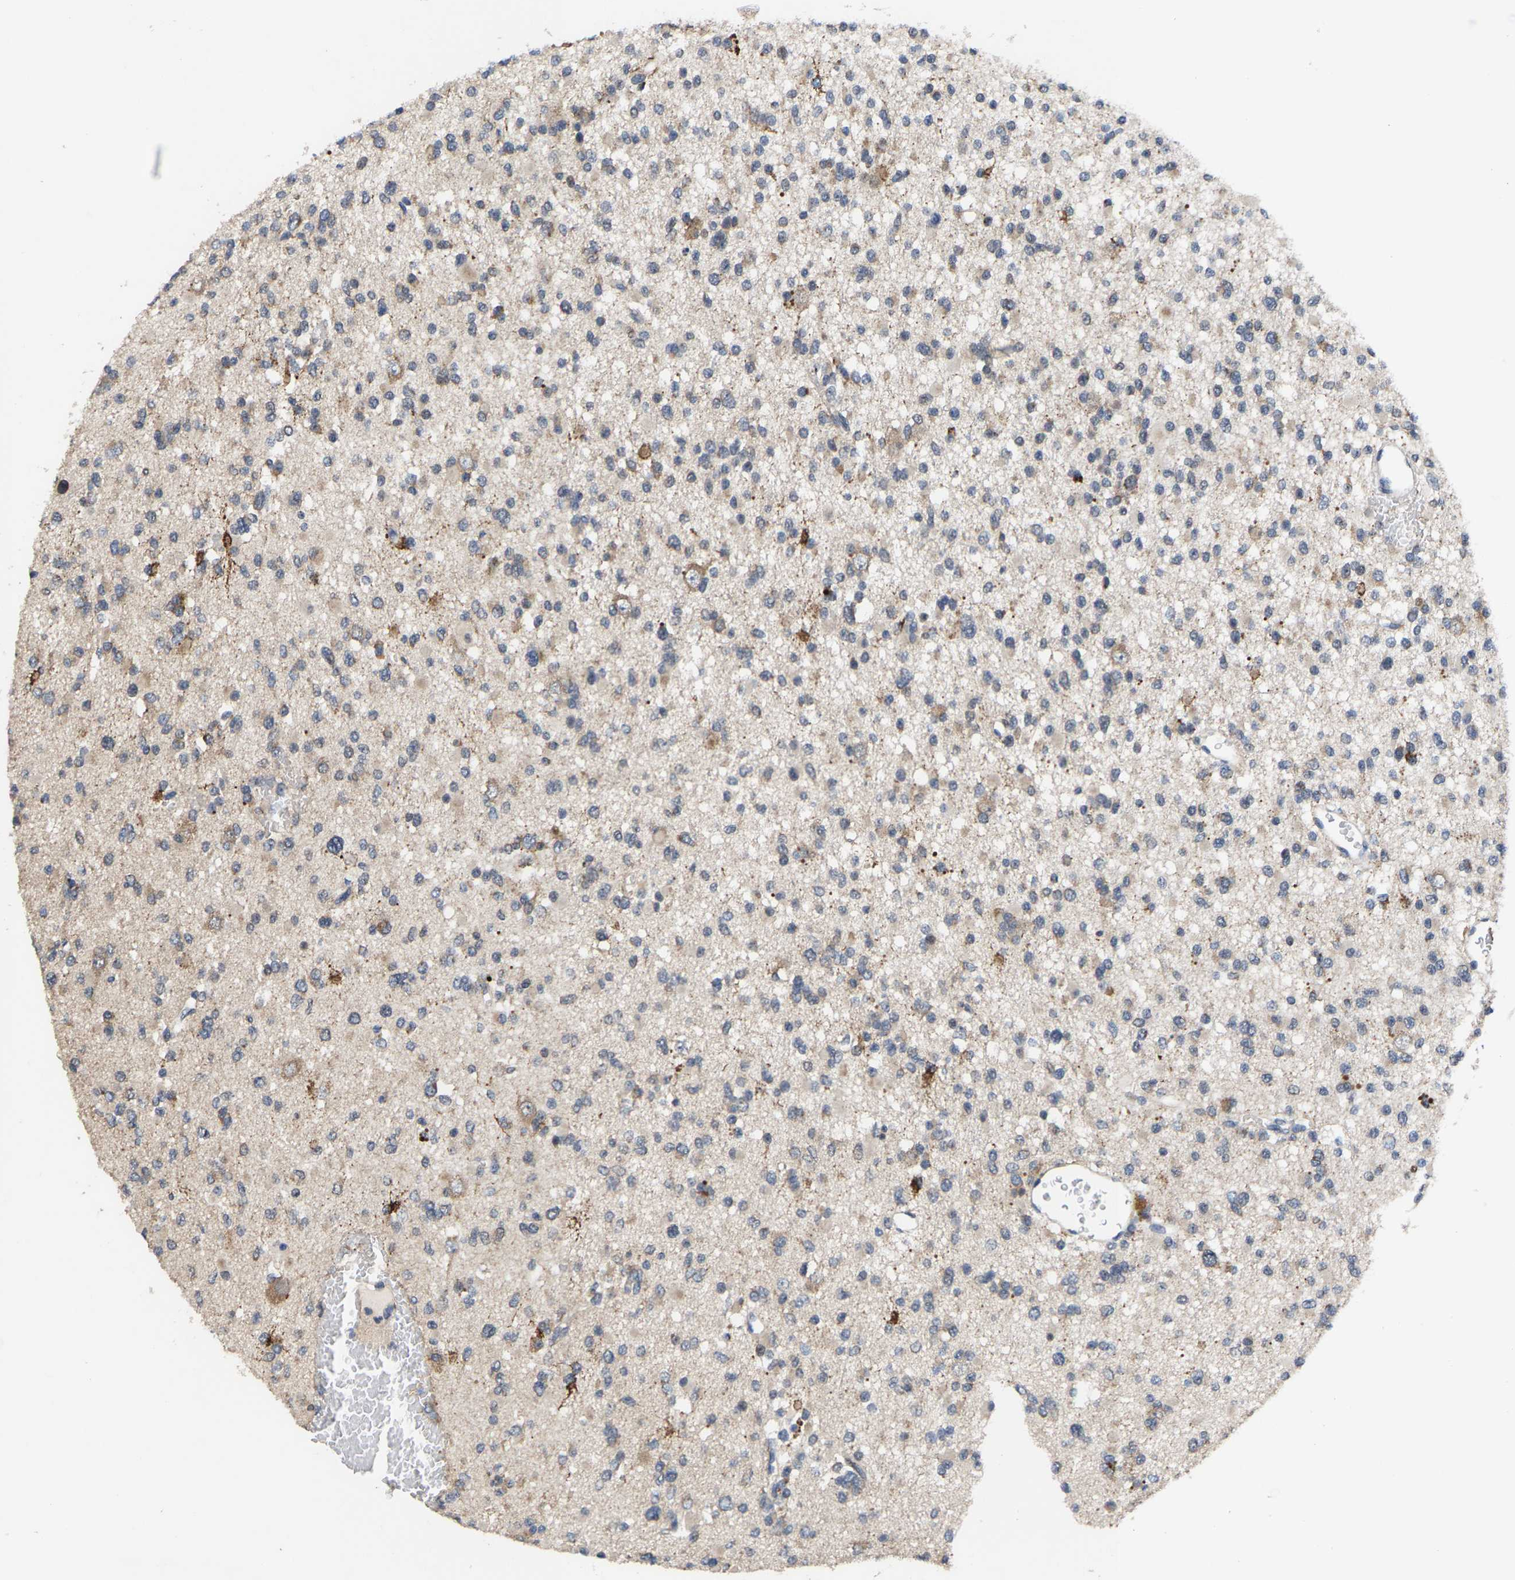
{"staining": {"intensity": "weak", "quantity": "25%-75%", "location": "cytoplasmic/membranous"}, "tissue": "glioma", "cell_type": "Tumor cells", "image_type": "cancer", "snomed": [{"axis": "morphology", "description": "Glioma, malignant, Low grade"}, {"axis": "topography", "description": "Brain"}], "caption": "Brown immunohistochemical staining in malignant low-grade glioma shows weak cytoplasmic/membranous positivity in approximately 25%-75% of tumor cells.", "gene": "TDRKH", "patient": {"sex": "female", "age": 22}}